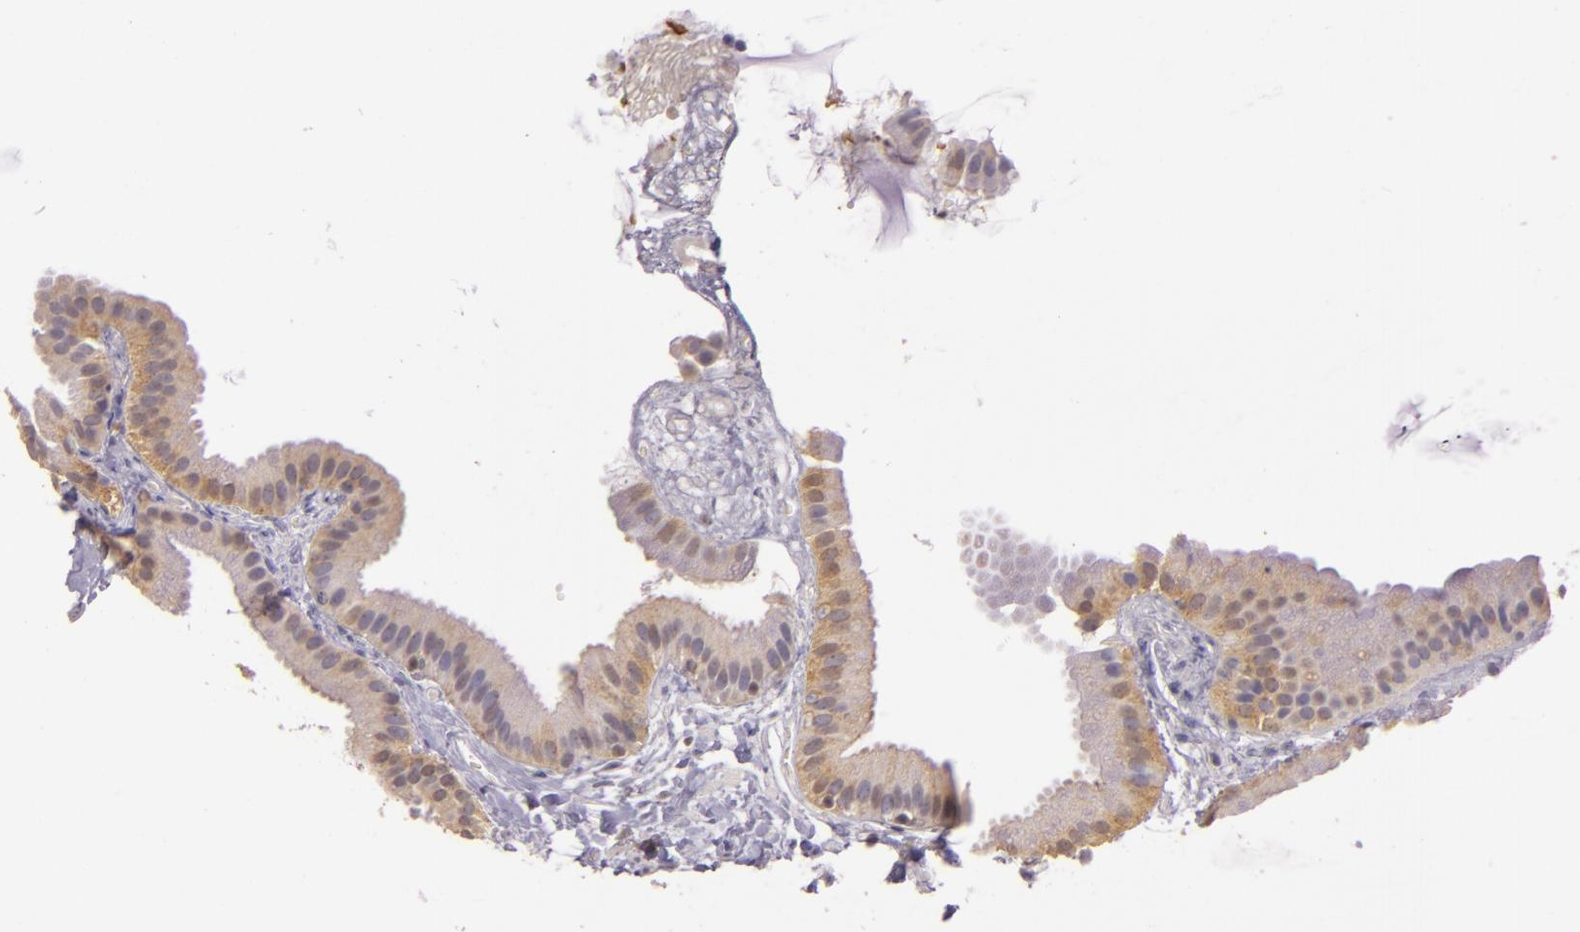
{"staining": {"intensity": "weak", "quantity": ">75%", "location": "cytoplasmic/membranous,nuclear"}, "tissue": "gallbladder", "cell_type": "Glandular cells", "image_type": "normal", "snomed": [{"axis": "morphology", "description": "Normal tissue, NOS"}, {"axis": "topography", "description": "Gallbladder"}], "caption": "Brown immunohistochemical staining in normal human gallbladder displays weak cytoplasmic/membranous,nuclear expression in about >75% of glandular cells. The staining is performed using DAB brown chromogen to label protein expression. The nuclei are counter-stained blue using hematoxylin.", "gene": "HSPA8", "patient": {"sex": "female", "age": 63}}